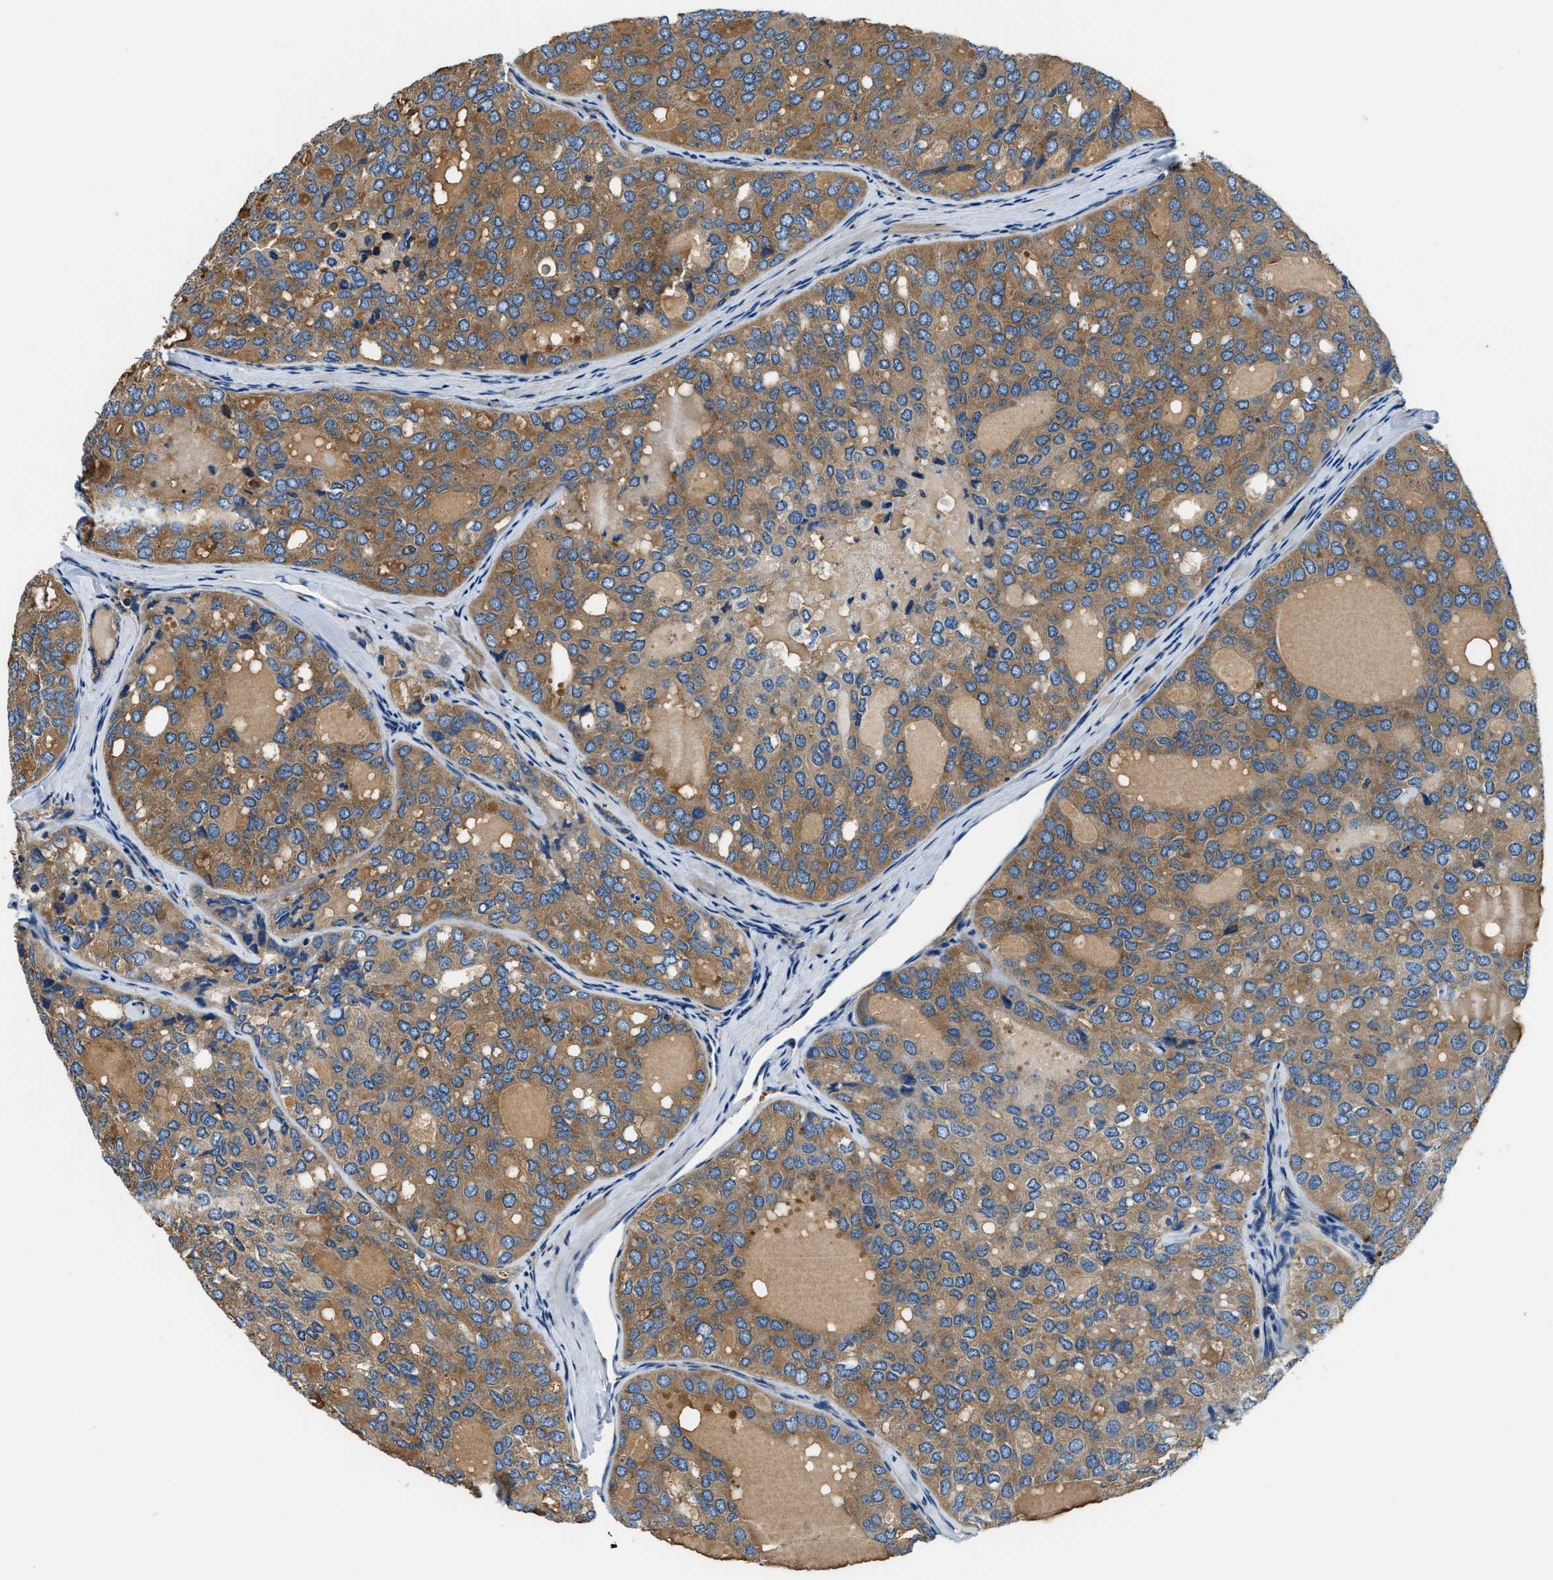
{"staining": {"intensity": "moderate", "quantity": ">75%", "location": "cytoplasmic/membranous"}, "tissue": "thyroid cancer", "cell_type": "Tumor cells", "image_type": "cancer", "snomed": [{"axis": "morphology", "description": "Follicular adenoma carcinoma, NOS"}, {"axis": "topography", "description": "Thyroid gland"}], "caption": "This is a photomicrograph of immunohistochemistry (IHC) staining of thyroid cancer, which shows moderate expression in the cytoplasmic/membranous of tumor cells.", "gene": "EEA1", "patient": {"sex": "male", "age": 75}}